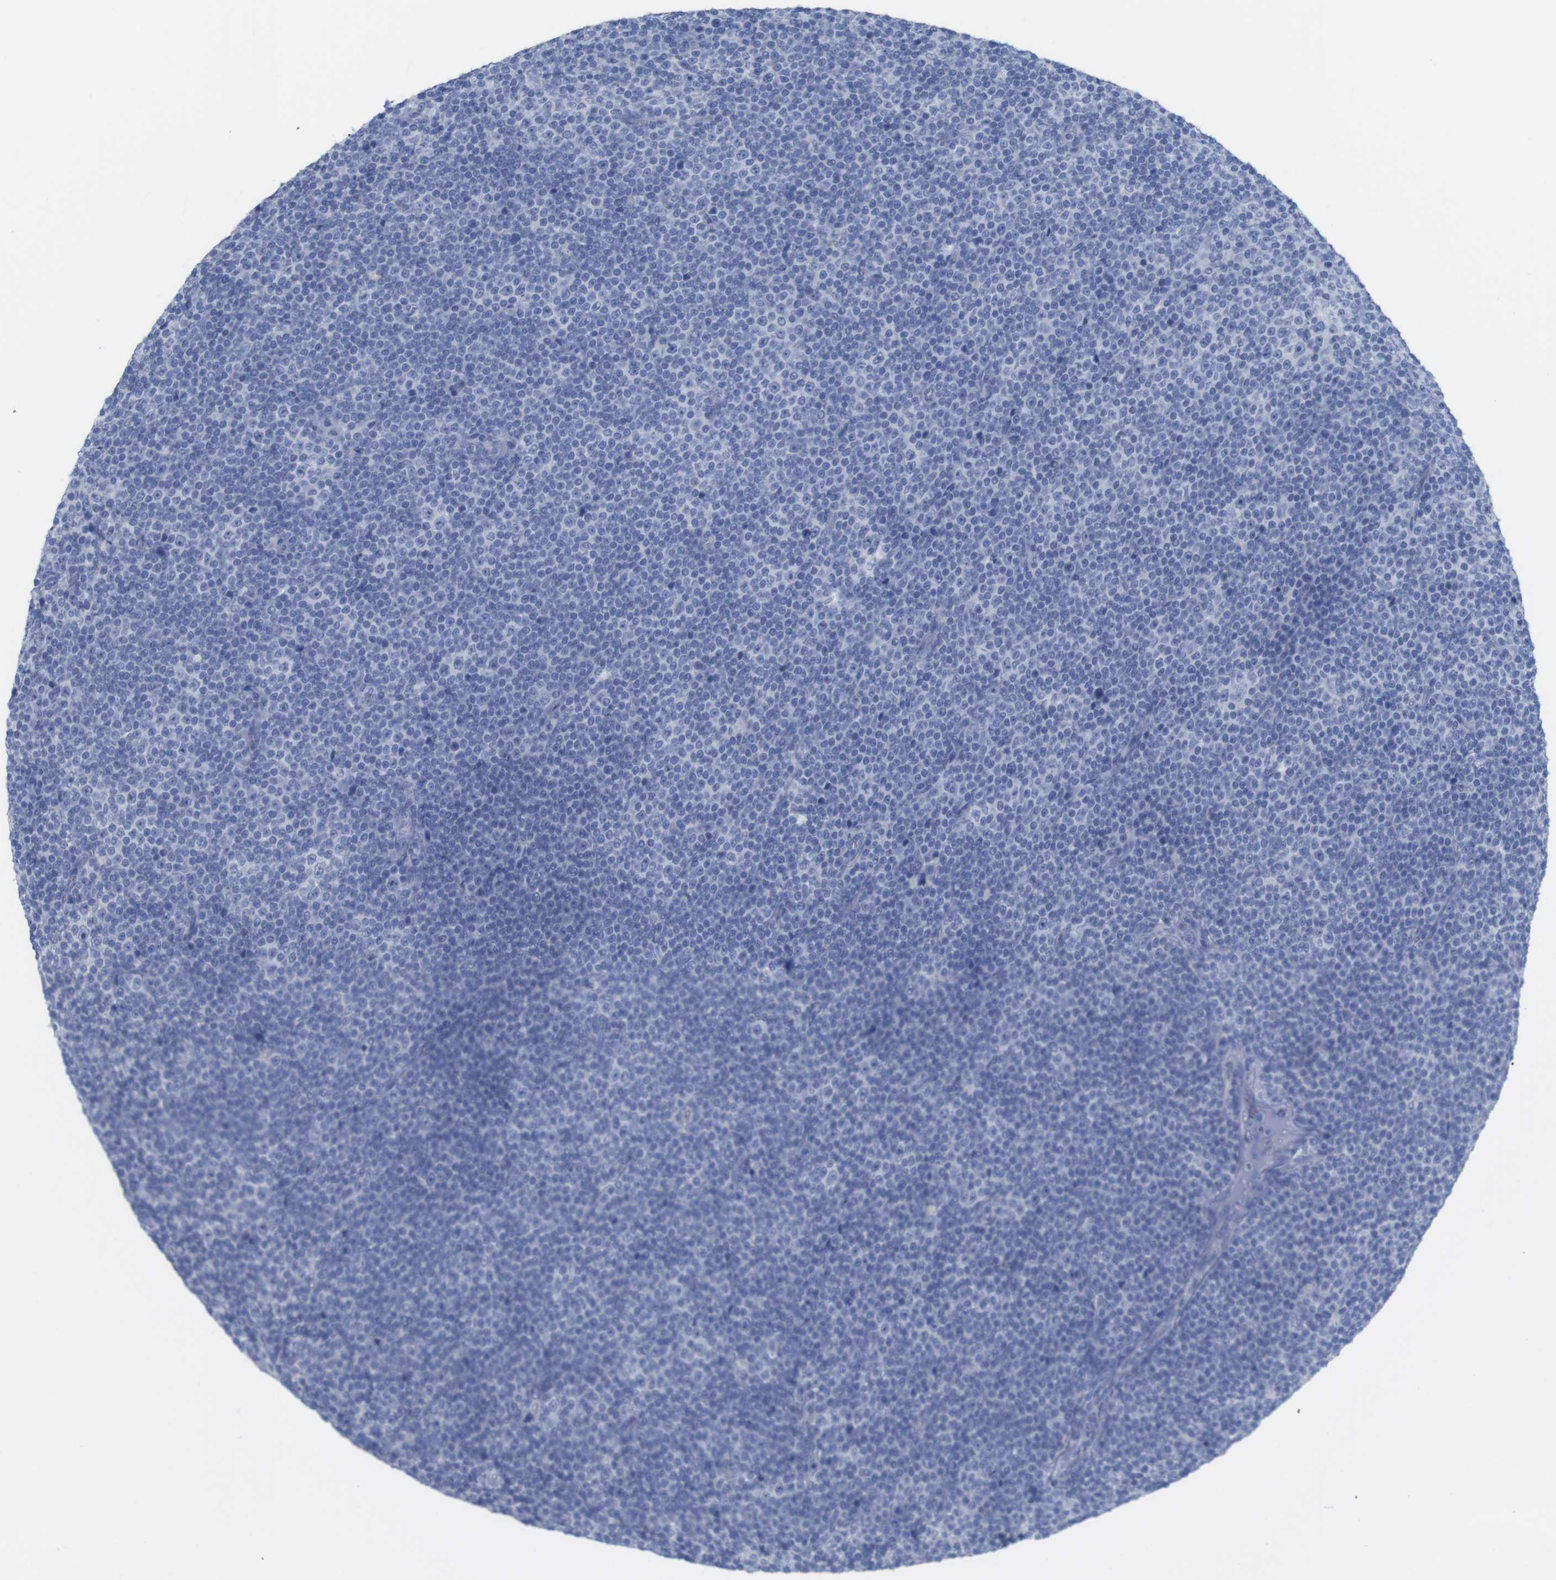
{"staining": {"intensity": "negative", "quantity": "none", "location": "none"}, "tissue": "lymphoma", "cell_type": "Tumor cells", "image_type": "cancer", "snomed": [{"axis": "morphology", "description": "Malignant lymphoma, non-Hodgkin's type, Low grade"}, {"axis": "topography", "description": "Lymph node"}], "caption": "Low-grade malignant lymphoma, non-Hodgkin's type was stained to show a protein in brown. There is no significant staining in tumor cells.", "gene": "PNMA1", "patient": {"sex": "female", "age": 67}}